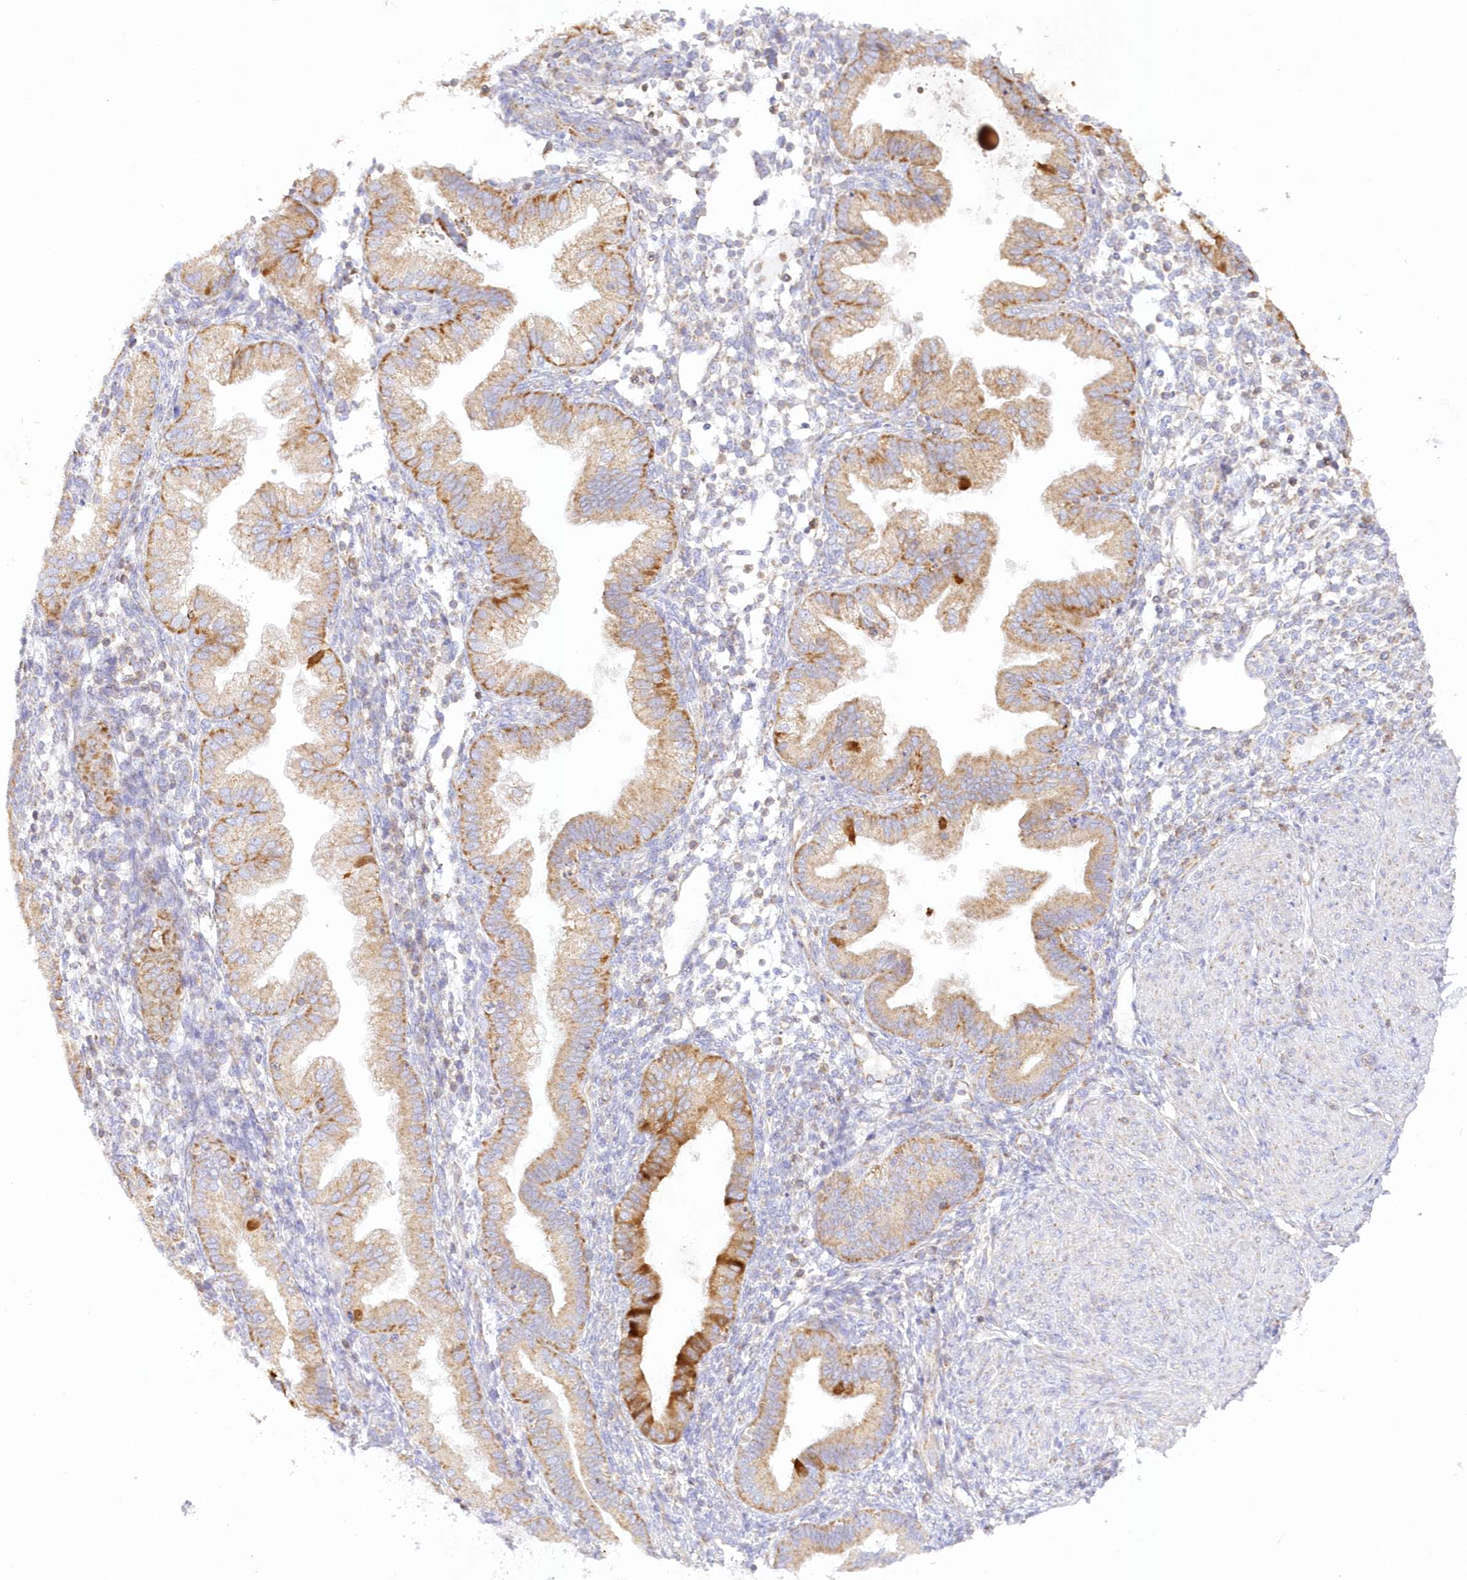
{"staining": {"intensity": "negative", "quantity": "none", "location": "none"}, "tissue": "endometrium", "cell_type": "Cells in endometrial stroma", "image_type": "normal", "snomed": [{"axis": "morphology", "description": "Normal tissue, NOS"}, {"axis": "topography", "description": "Endometrium"}], "caption": "DAB (3,3'-diaminobenzidine) immunohistochemical staining of normal human endometrium displays no significant positivity in cells in endometrial stroma.", "gene": "TBC1D14", "patient": {"sex": "female", "age": 53}}